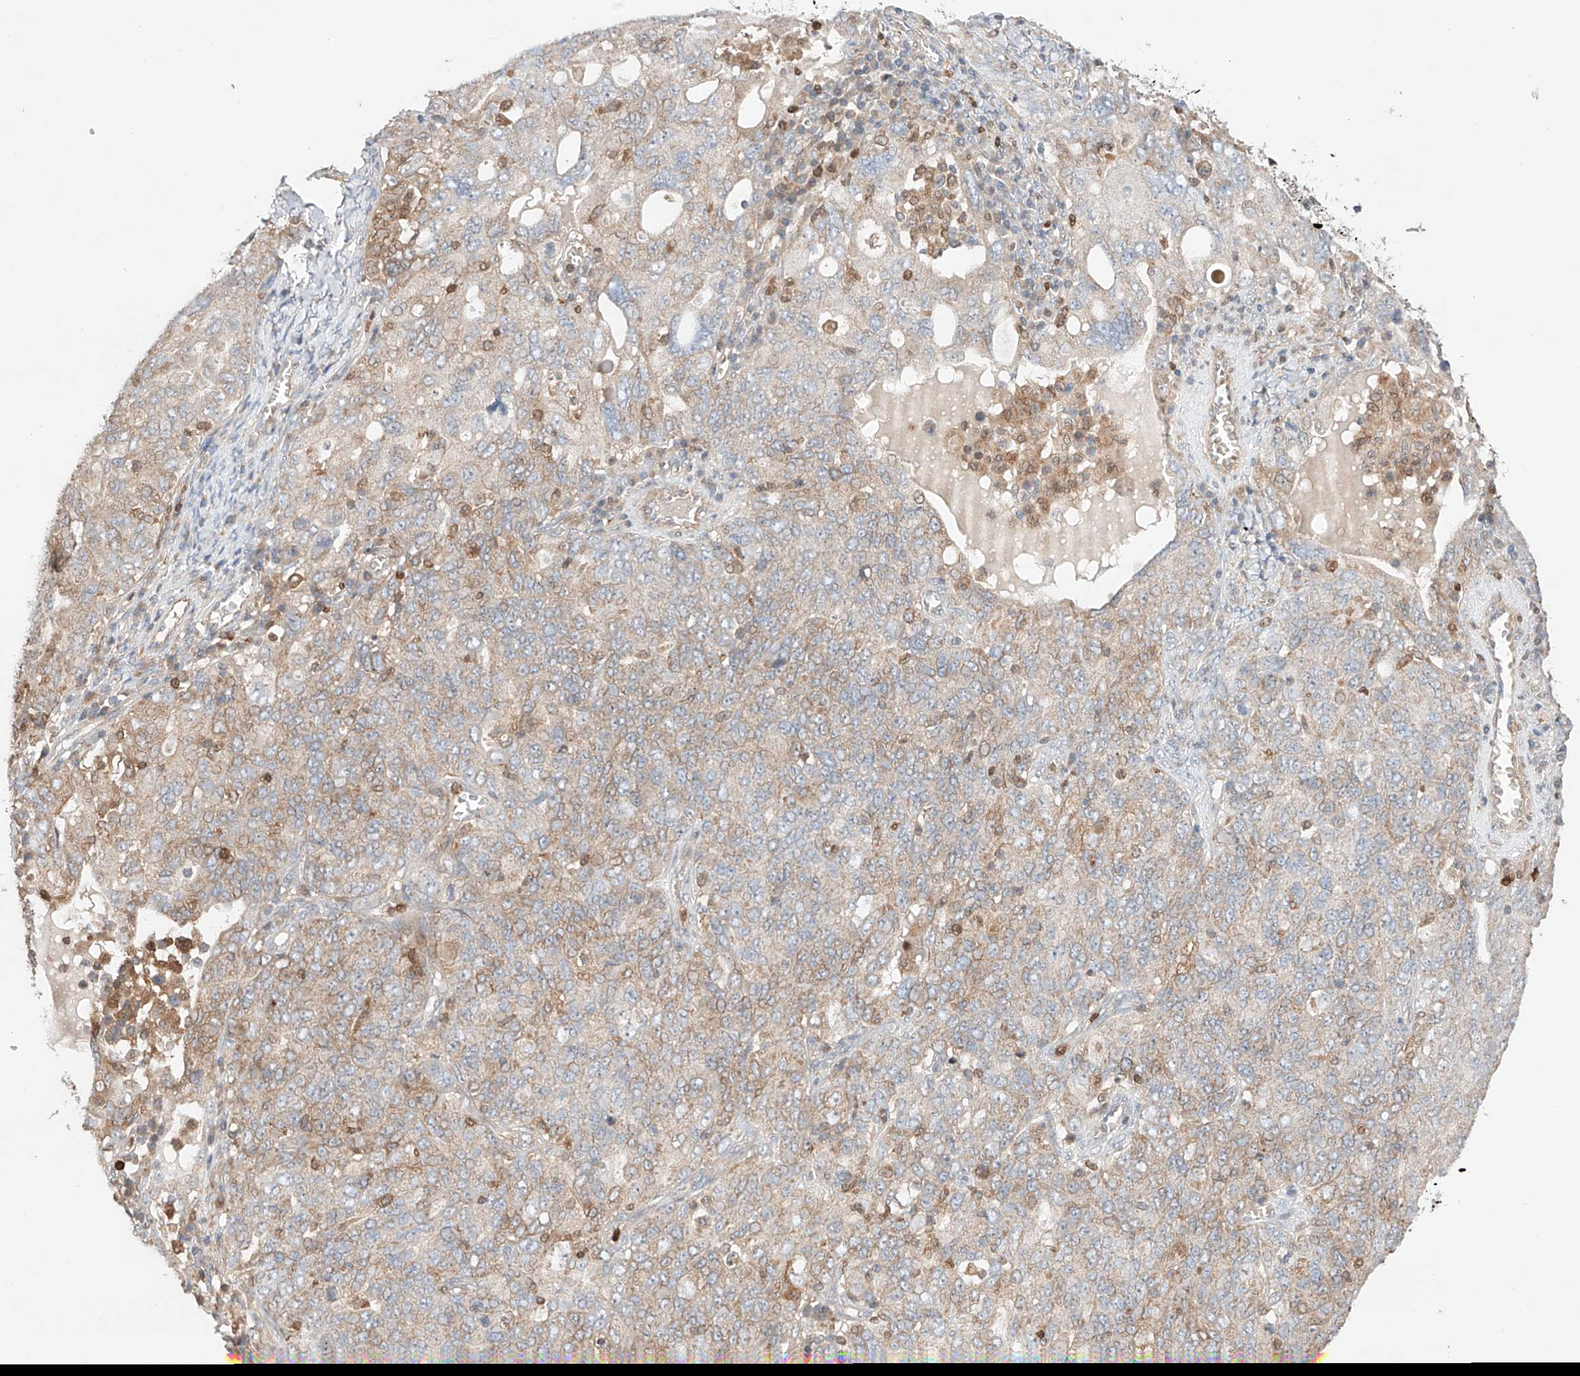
{"staining": {"intensity": "weak", "quantity": "<25%", "location": "cytoplasmic/membranous"}, "tissue": "ovarian cancer", "cell_type": "Tumor cells", "image_type": "cancer", "snomed": [{"axis": "morphology", "description": "Carcinoma, endometroid"}, {"axis": "topography", "description": "Ovary"}], "caption": "Micrograph shows no protein staining in tumor cells of endometroid carcinoma (ovarian) tissue.", "gene": "IGSF22", "patient": {"sex": "female", "age": 62}}